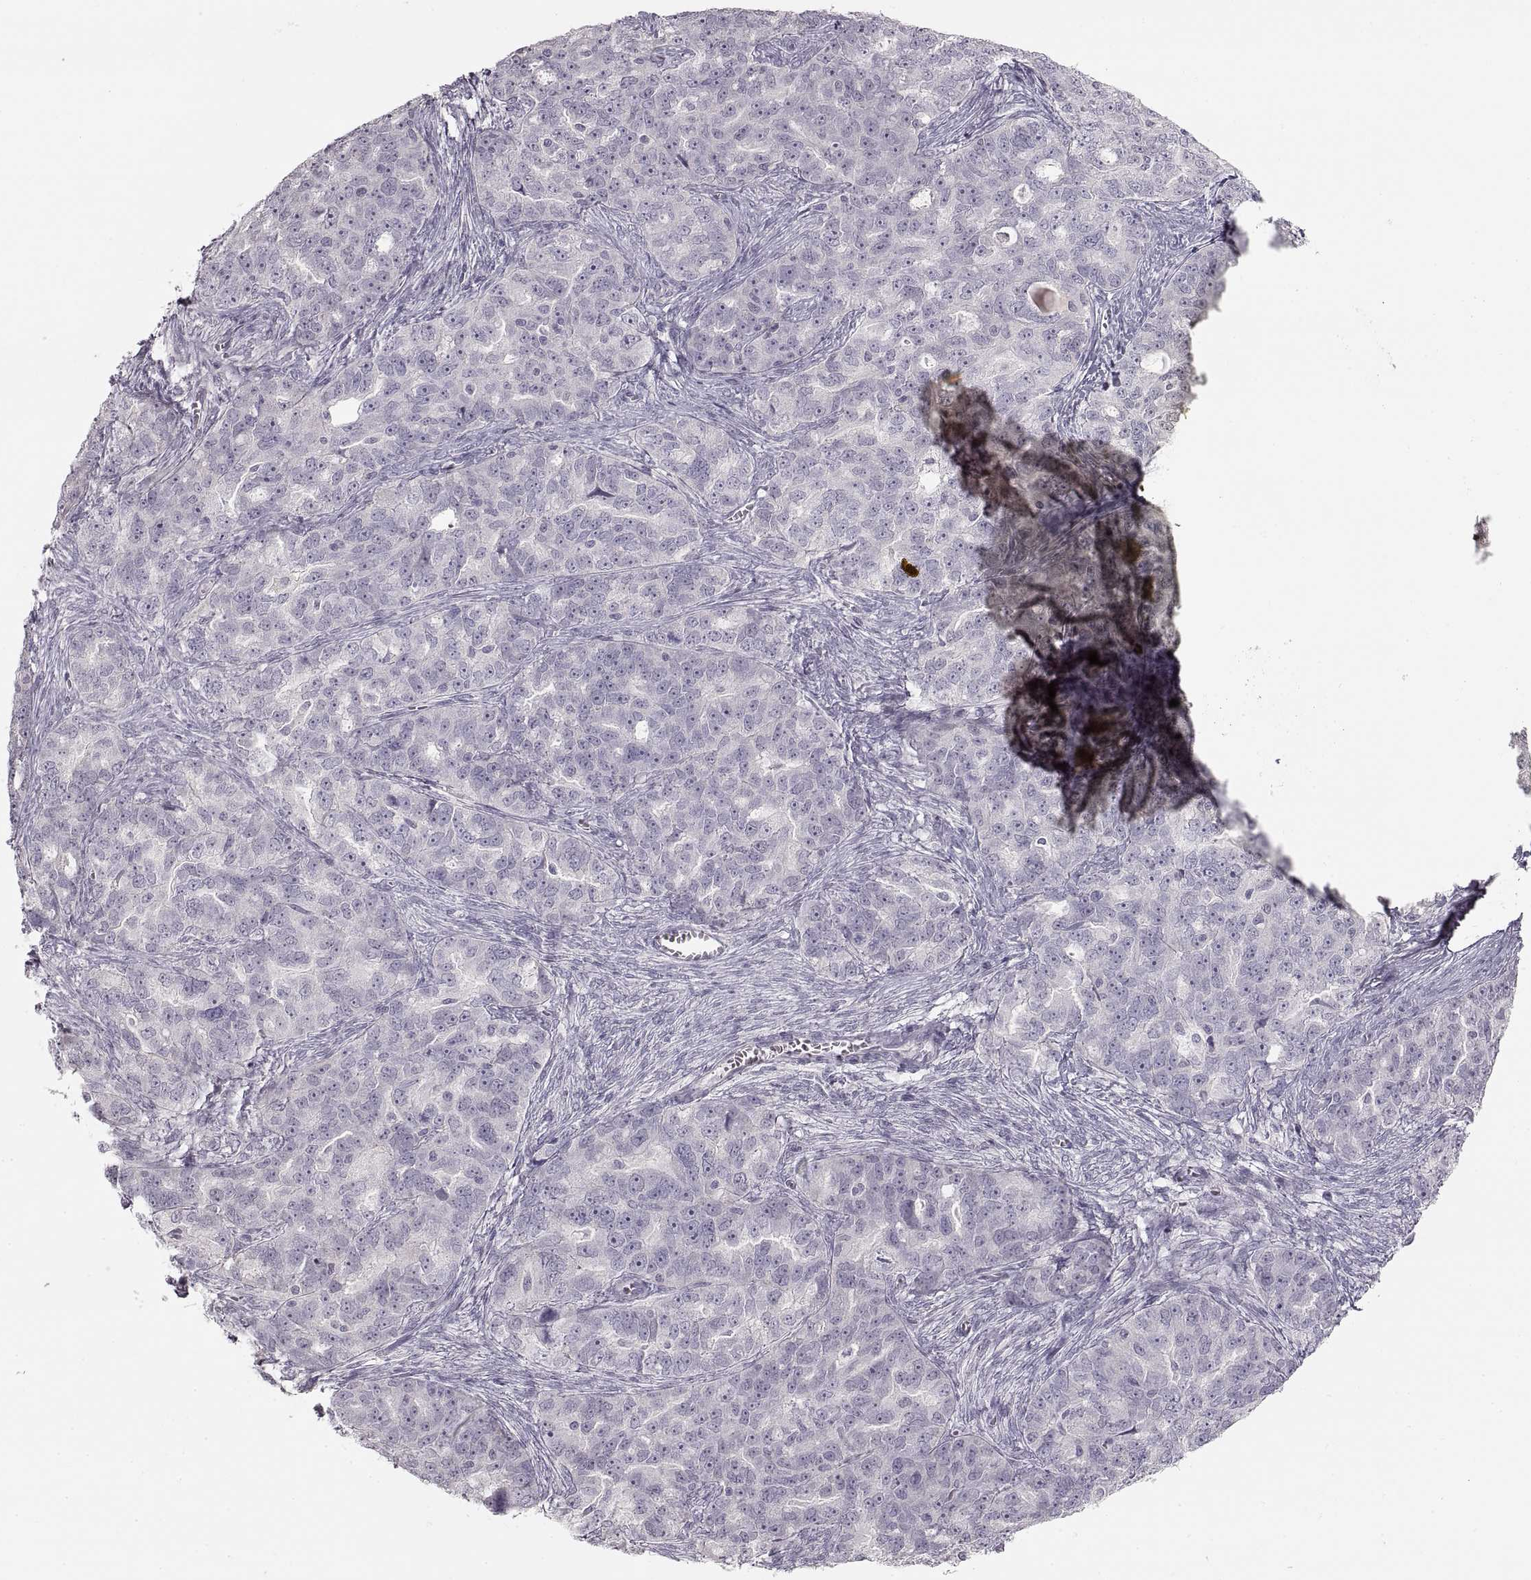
{"staining": {"intensity": "negative", "quantity": "none", "location": "none"}, "tissue": "ovarian cancer", "cell_type": "Tumor cells", "image_type": "cancer", "snomed": [{"axis": "morphology", "description": "Cystadenocarcinoma, serous, NOS"}, {"axis": "topography", "description": "Ovary"}], "caption": "Protein analysis of ovarian serous cystadenocarcinoma displays no significant positivity in tumor cells. (DAB IHC visualized using brightfield microscopy, high magnification).", "gene": "PCSK2", "patient": {"sex": "female", "age": 51}}